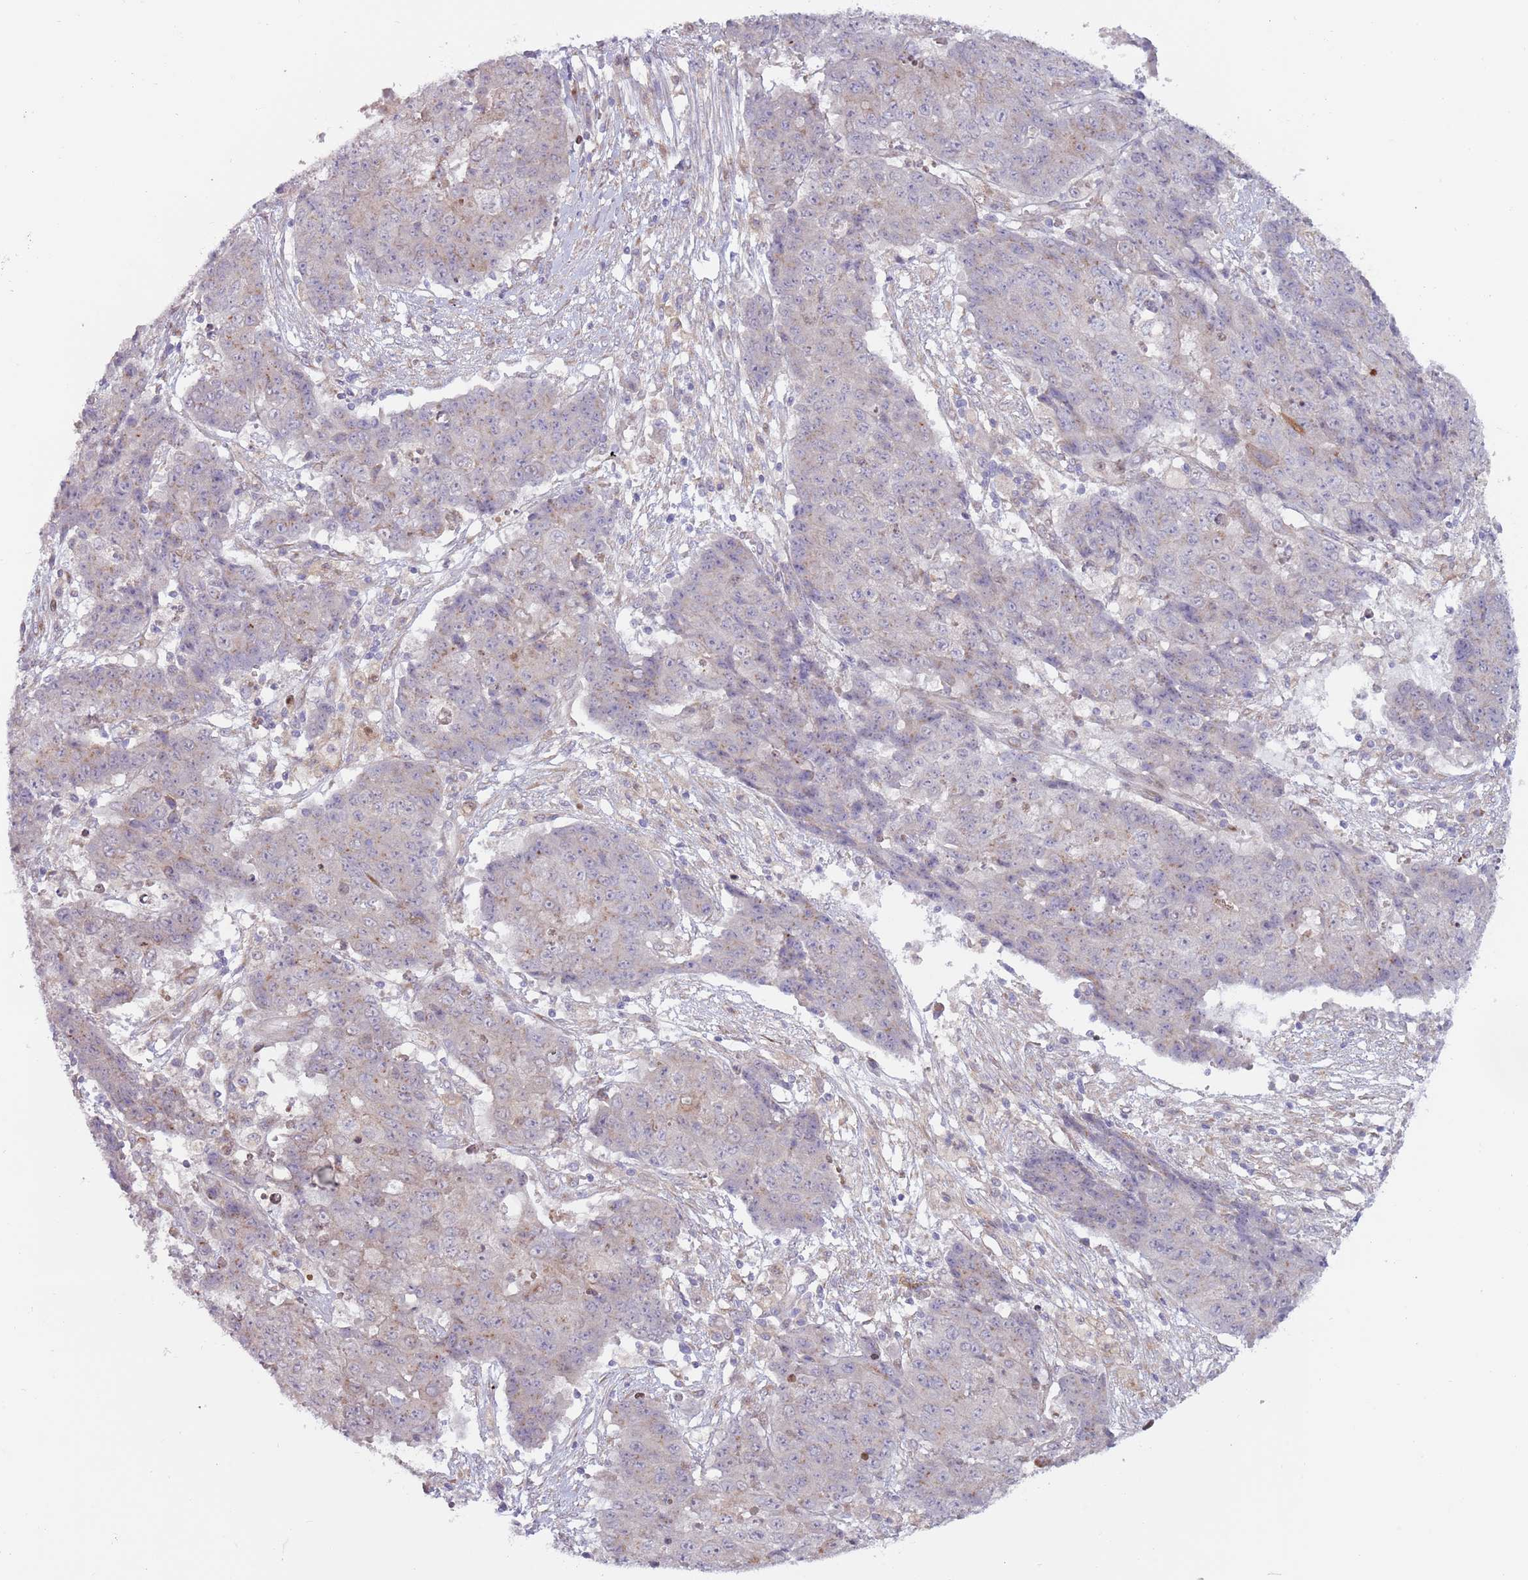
{"staining": {"intensity": "negative", "quantity": "none", "location": "none"}, "tissue": "ovarian cancer", "cell_type": "Tumor cells", "image_type": "cancer", "snomed": [{"axis": "morphology", "description": "Carcinoma, endometroid"}, {"axis": "topography", "description": "Ovary"}], "caption": "This is a micrograph of IHC staining of ovarian cancer, which shows no staining in tumor cells.", "gene": "CCDC150", "patient": {"sex": "female", "age": 42}}